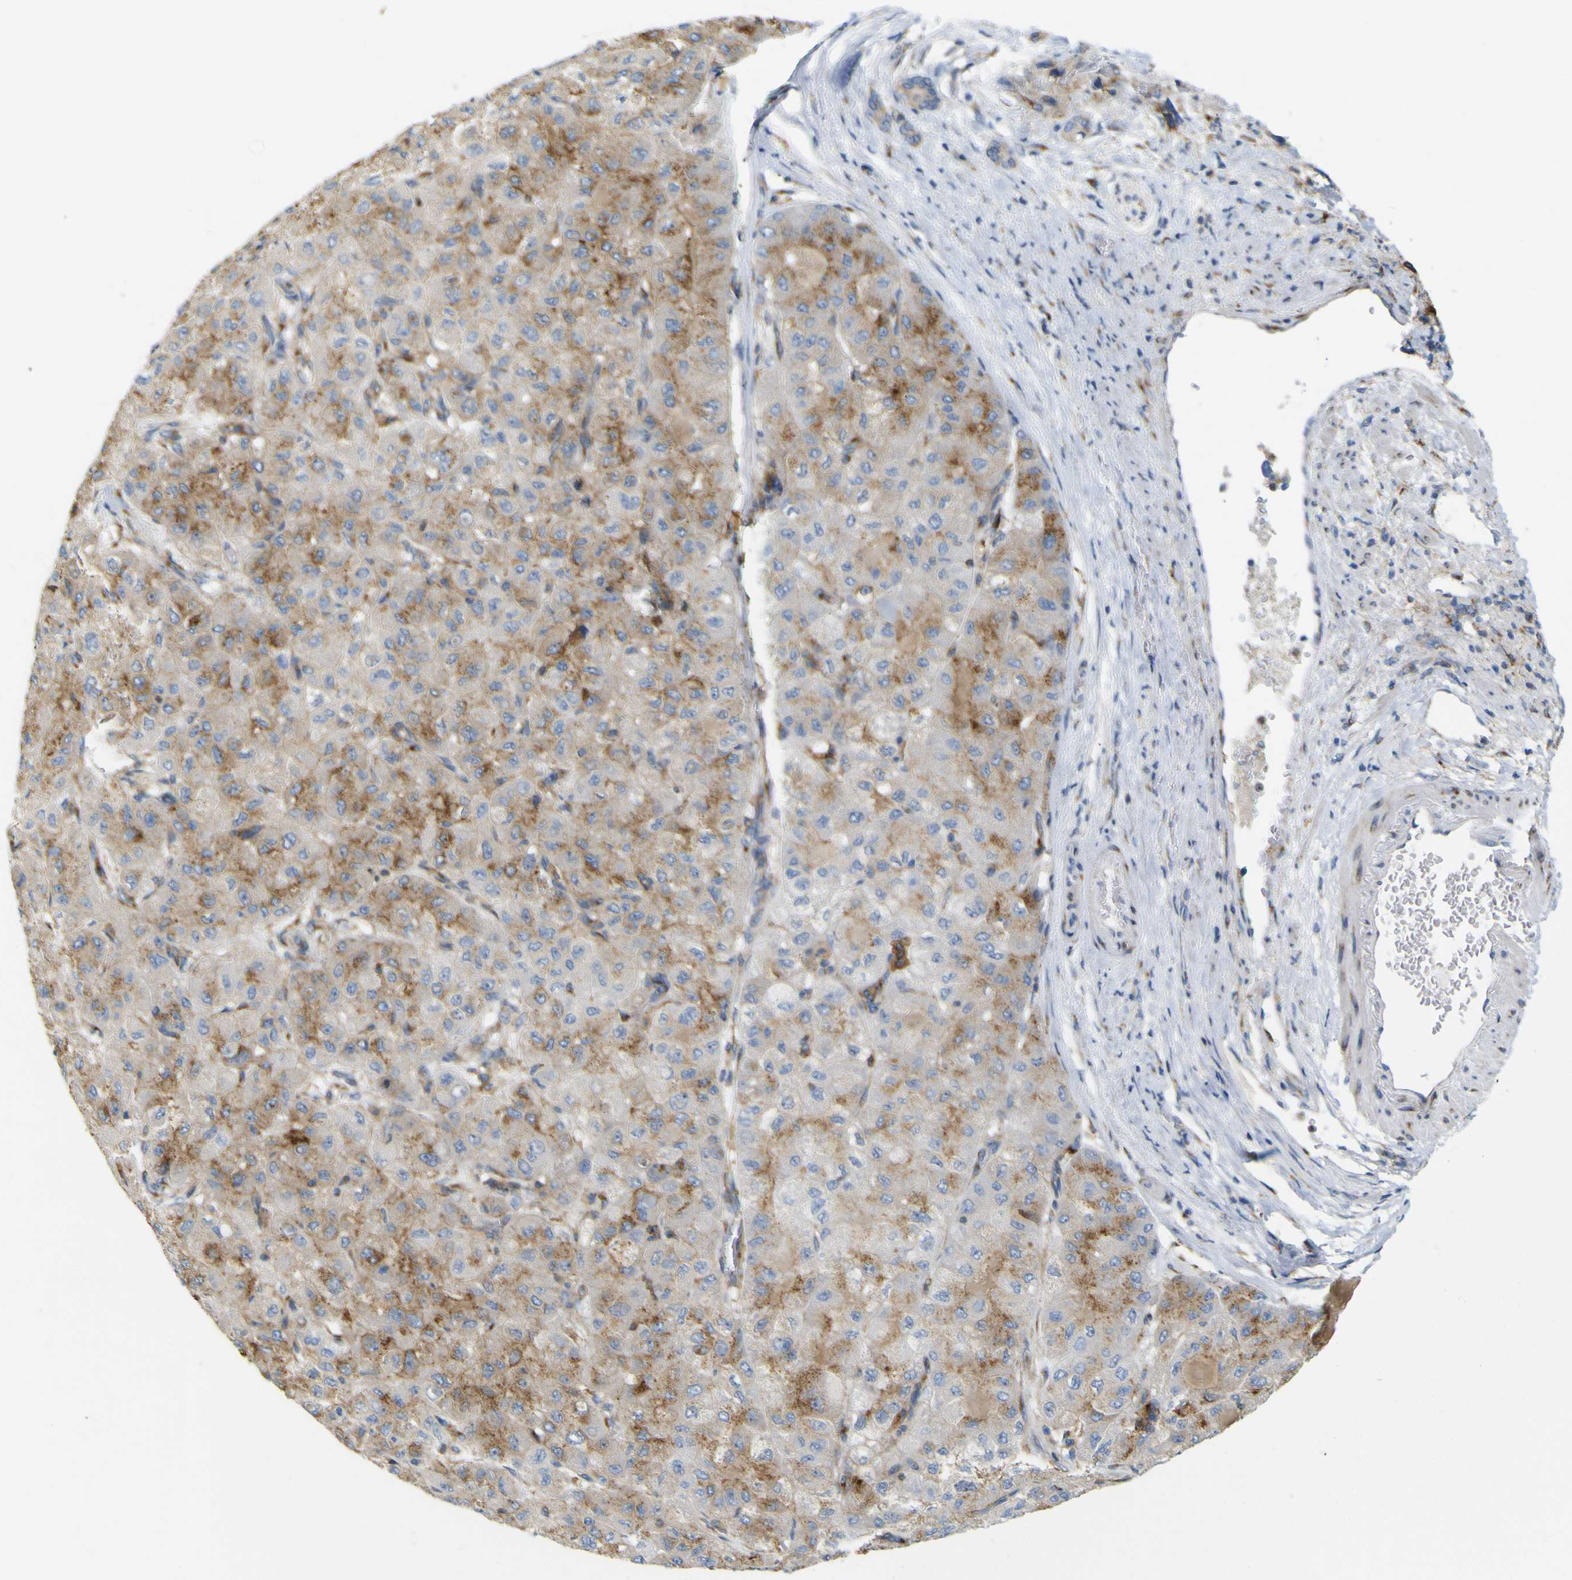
{"staining": {"intensity": "moderate", "quantity": ">75%", "location": "cytoplasmic/membranous"}, "tissue": "liver cancer", "cell_type": "Tumor cells", "image_type": "cancer", "snomed": [{"axis": "morphology", "description": "Carcinoma, Hepatocellular, NOS"}, {"axis": "topography", "description": "Liver"}], "caption": "Protein staining demonstrates moderate cytoplasmic/membranous staining in approximately >75% of tumor cells in liver cancer.", "gene": "IGF2R", "patient": {"sex": "male", "age": 80}}